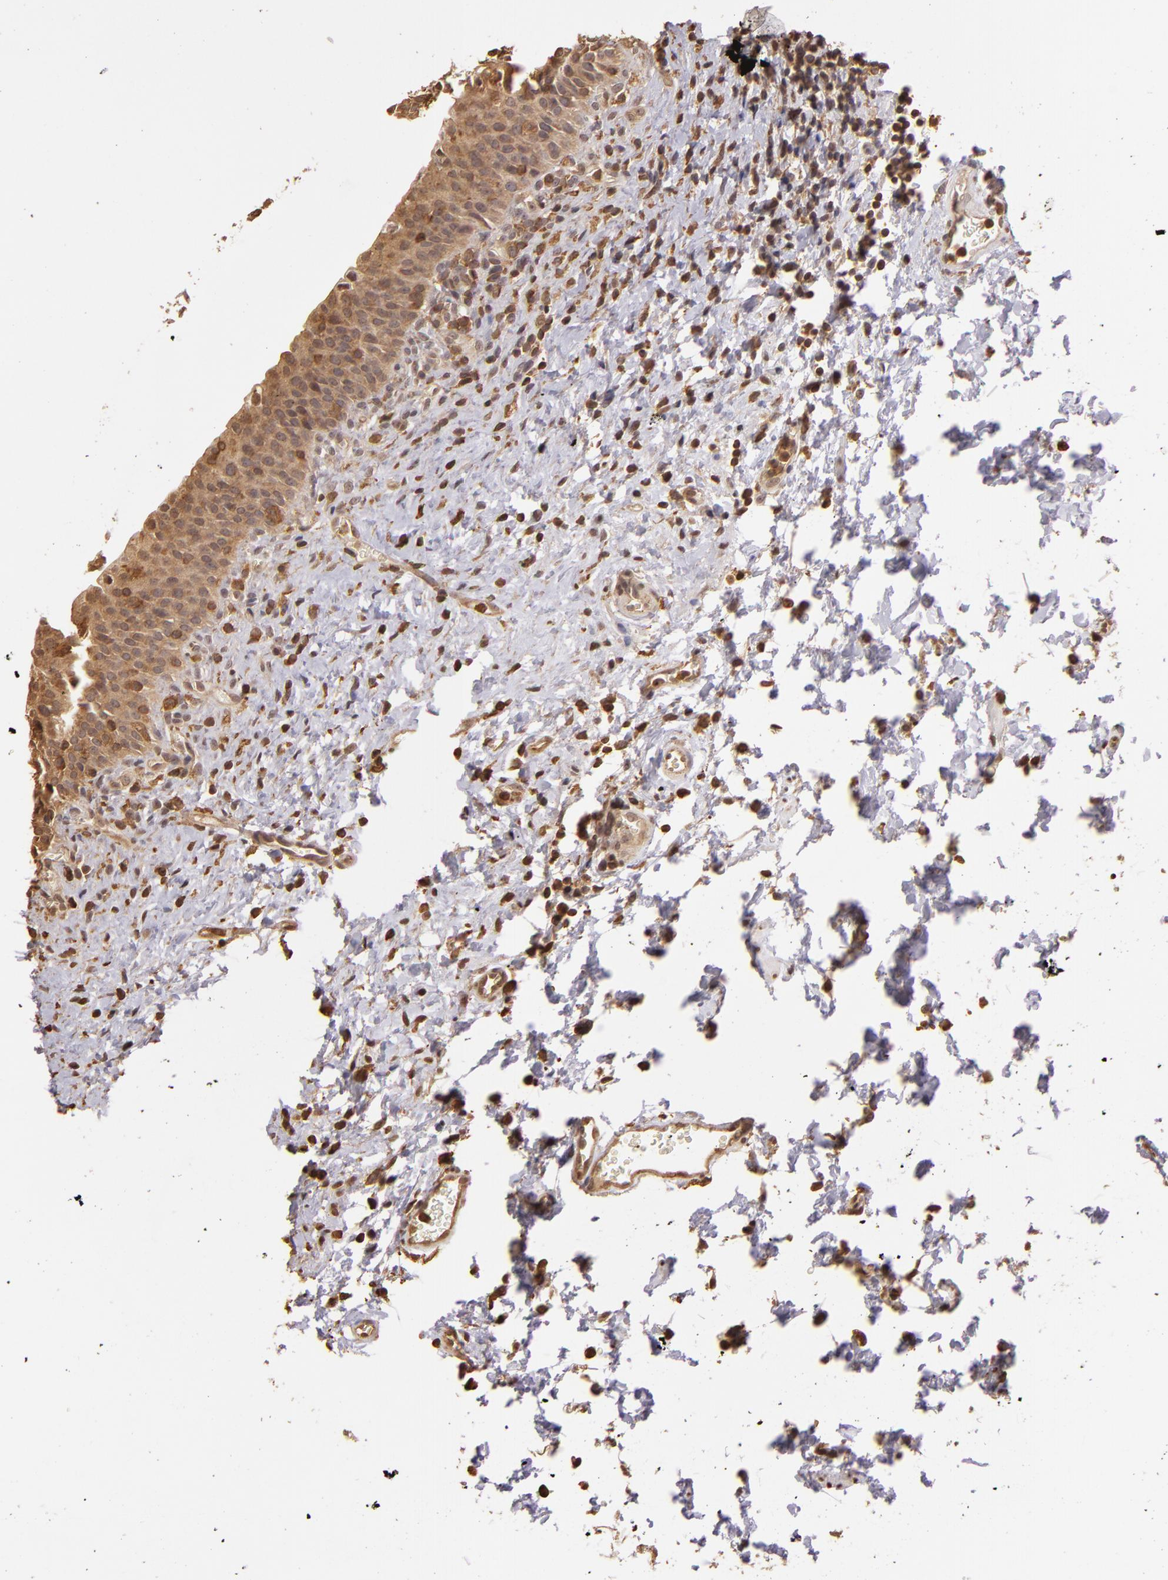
{"staining": {"intensity": "moderate", "quantity": ">75%", "location": "cytoplasmic/membranous"}, "tissue": "urinary bladder", "cell_type": "Urothelial cells", "image_type": "normal", "snomed": [{"axis": "morphology", "description": "Normal tissue, NOS"}, {"axis": "topography", "description": "Urinary bladder"}], "caption": "A brown stain shows moderate cytoplasmic/membranous expression of a protein in urothelial cells of benign human urinary bladder.", "gene": "ARPC2", "patient": {"sex": "male", "age": 51}}